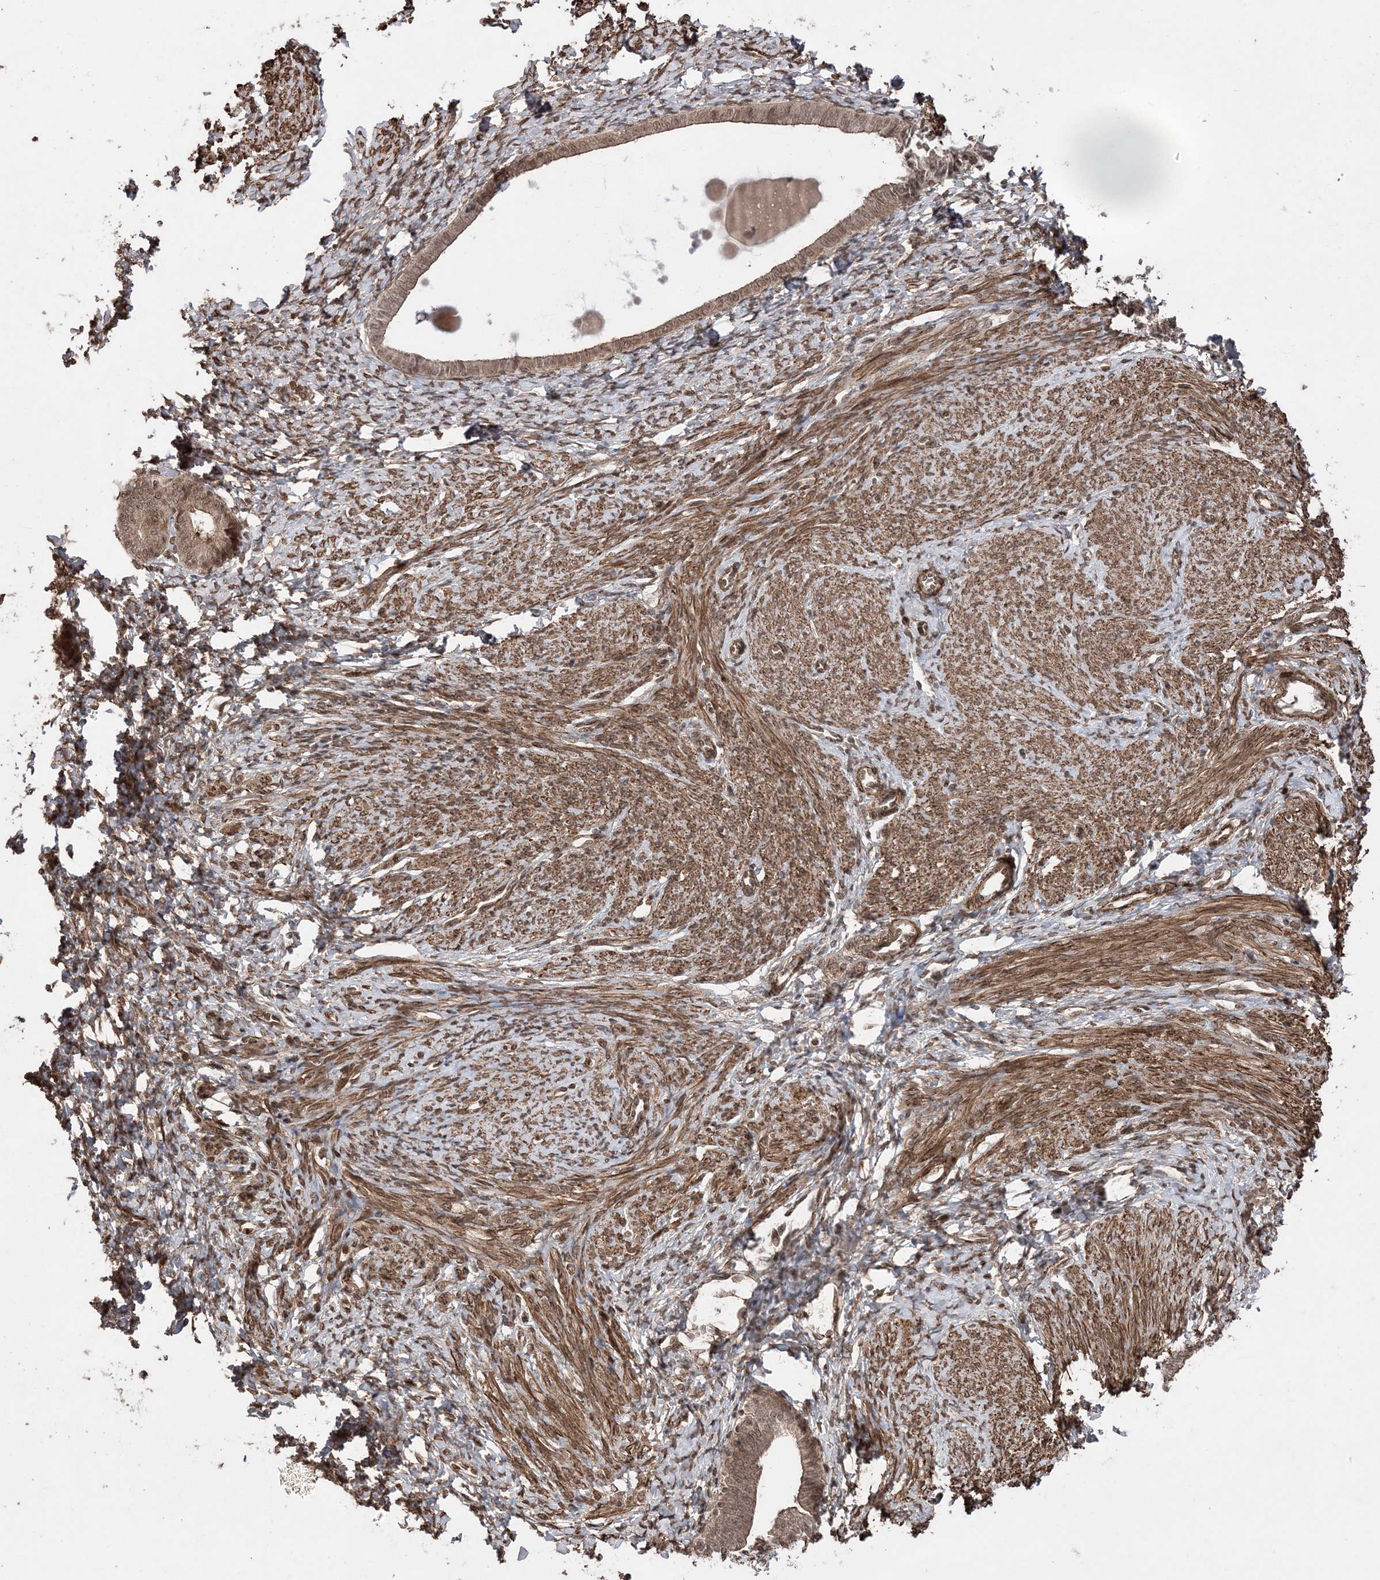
{"staining": {"intensity": "moderate", "quantity": ">75%", "location": "cytoplasmic/membranous,nuclear"}, "tissue": "endometrium", "cell_type": "Cells in endometrial stroma", "image_type": "normal", "snomed": [{"axis": "morphology", "description": "Normal tissue, NOS"}, {"axis": "topography", "description": "Endometrium"}], "caption": "Immunohistochemical staining of normal endometrium displays medium levels of moderate cytoplasmic/membranous,nuclear expression in about >75% of cells in endometrial stroma. (DAB (3,3'-diaminobenzidine) IHC with brightfield microscopy, high magnification).", "gene": "ETAA1", "patient": {"sex": "female", "age": 72}}